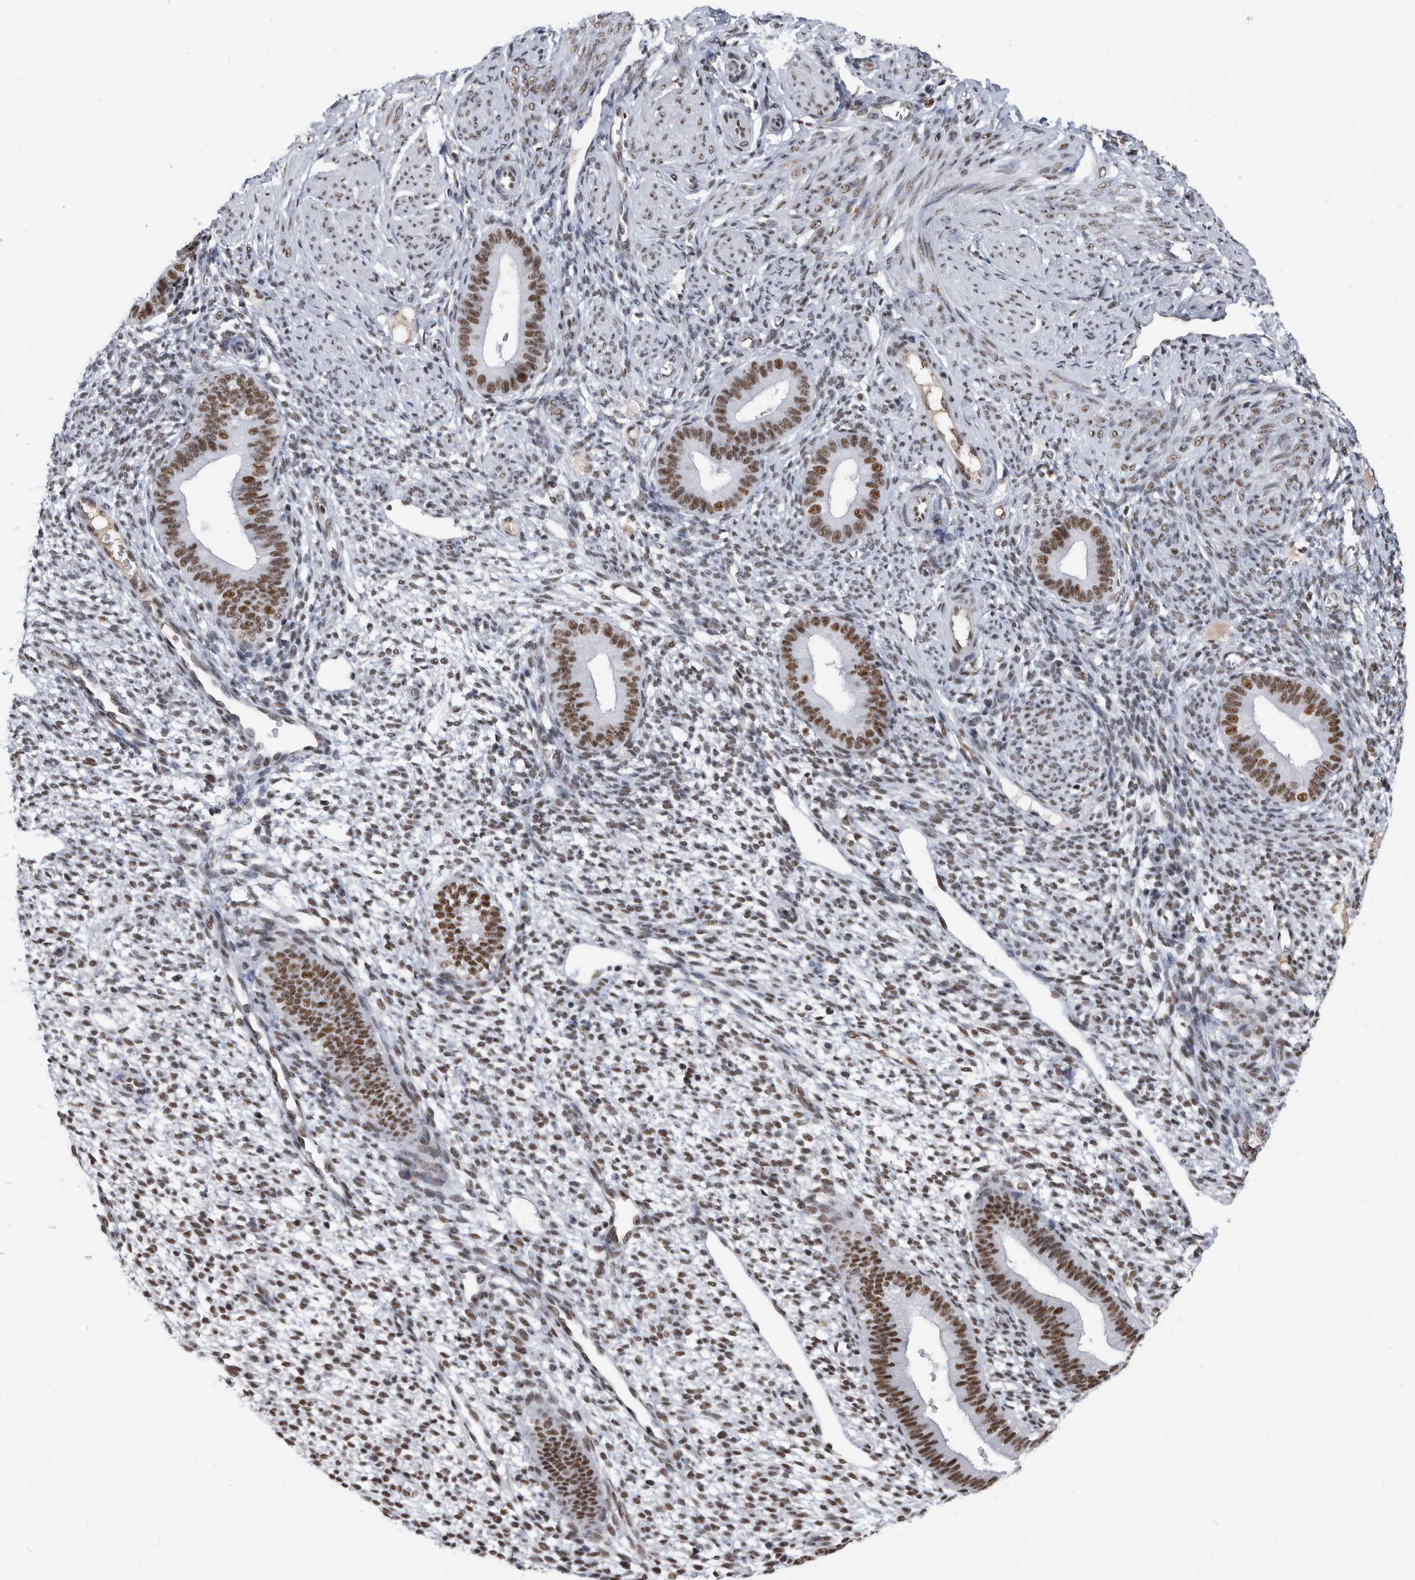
{"staining": {"intensity": "moderate", "quantity": ">75%", "location": "nuclear"}, "tissue": "endometrium", "cell_type": "Cells in endometrial stroma", "image_type": "normal", "snomed": [{"axis": "morphology", "description": "Normal tissue, NOS"}, {"axis": "topography", "description": "Endometrium"}], "caption": "Immunohistochemistry (IHC) micrograph of unremarkable endometrium stained for a protein (brown), which reveals medium levels of moderate nuclear positivity in approximately >75% of cells in endometrial stroma.", "gene": "SF3A1", "patient": {"sex": "female", "age": 46}}